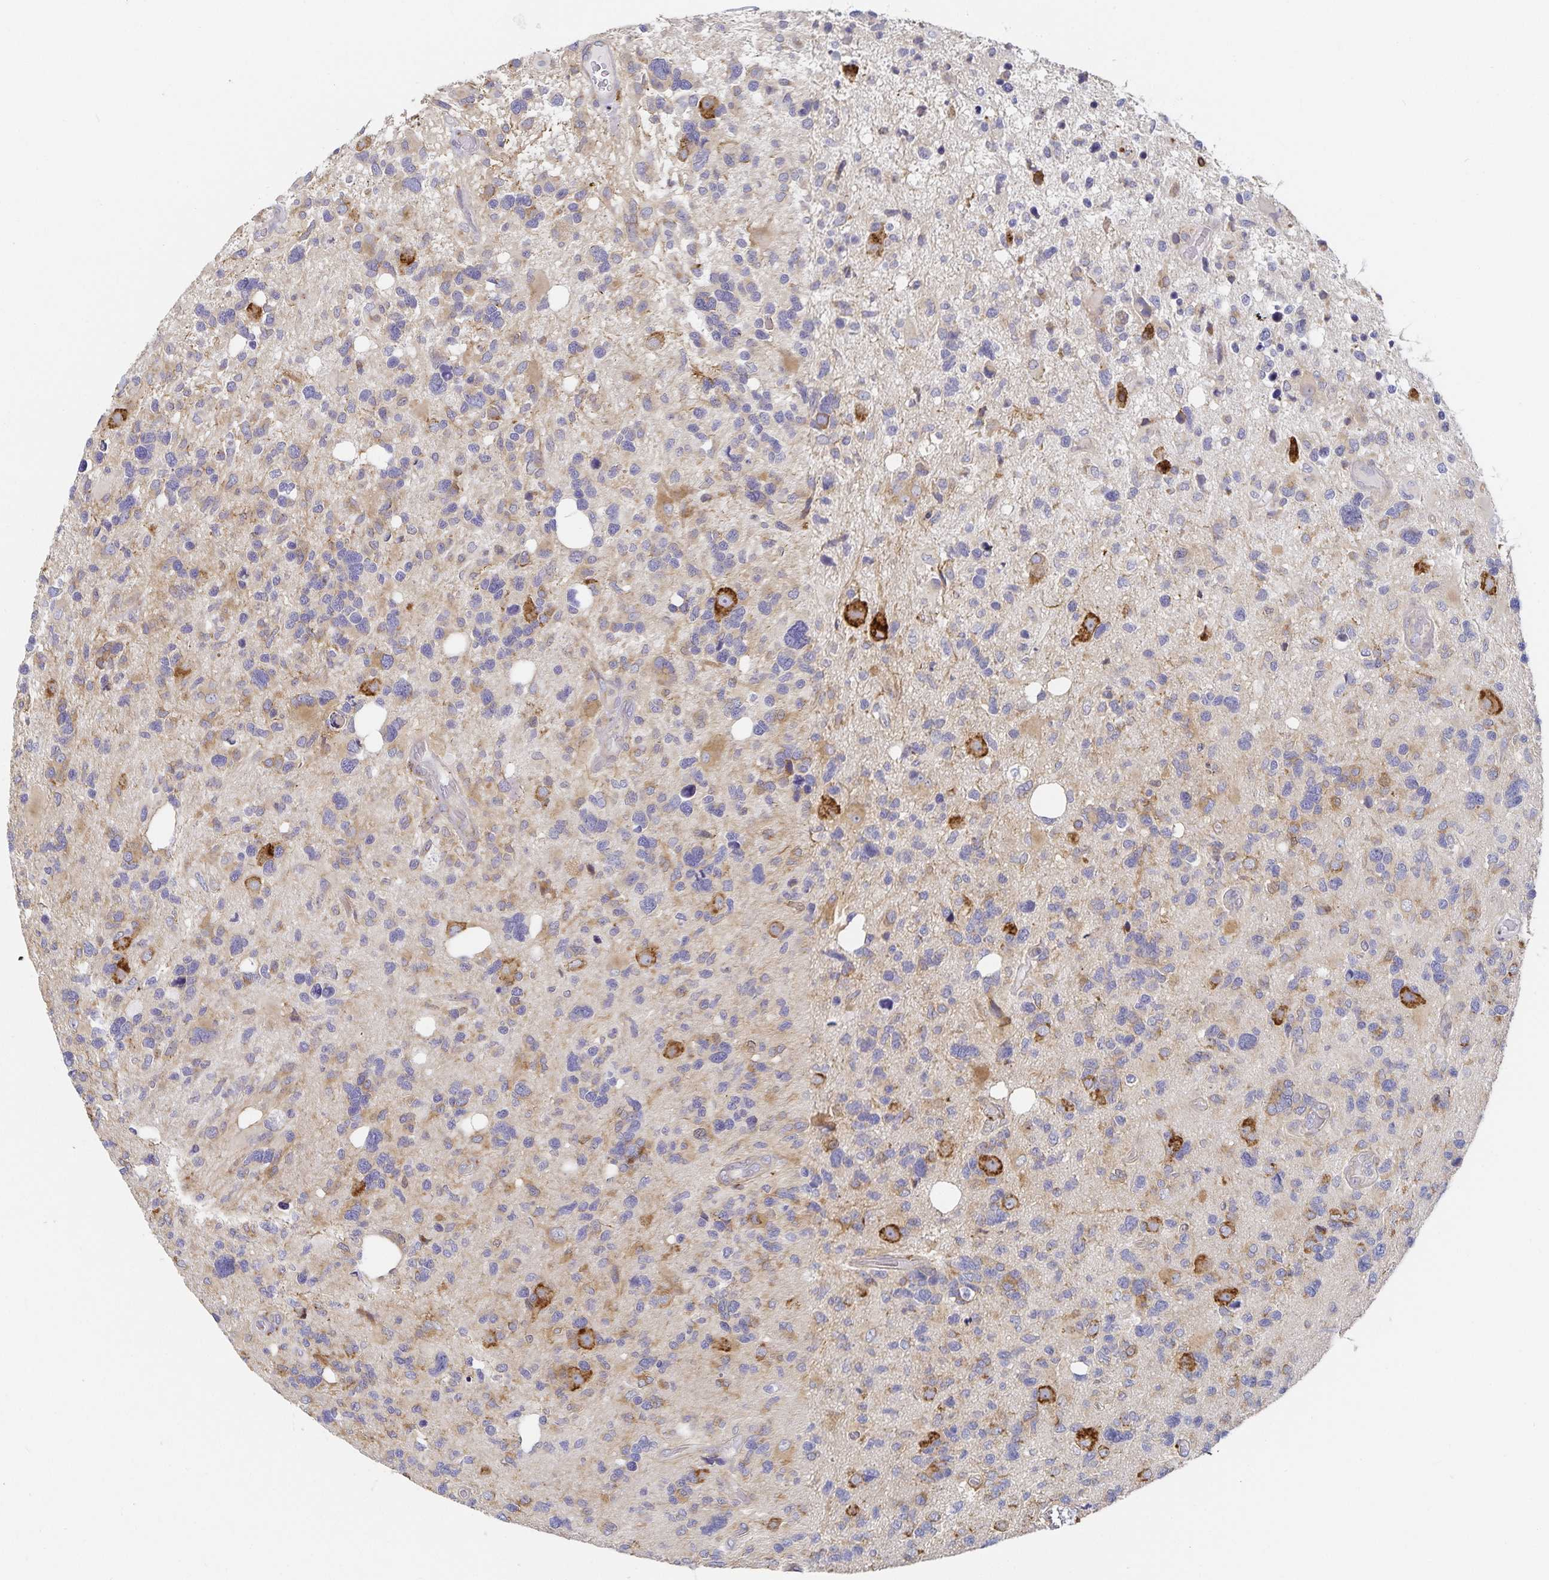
{"staining": {"intensity": "weak", "quantity": "<25%", "location": "cytoplasmic/membranous"}, "tissue": "glioma", "cell_type": "Tumor cells", "image_type": "cancer", "snomed": [{"axis": "morphology", "description": "Glioma, malignant, High grade"}, {"axis": "topography", "description": "Brain"}], "caption": "DAB (3,3'-diaminobenzidine) immunohistochemical staining of malignant glioma (high-grade) shows no significant expression in tumor cells. Brightfield microscopy of IHC stained with DAB (3,3'-diaminobenzidine) (brown) and hematoxylin (blue), captured at high magnification.", "gene": "NOMO1", "patient": {"sex": "male", "age": 49}}